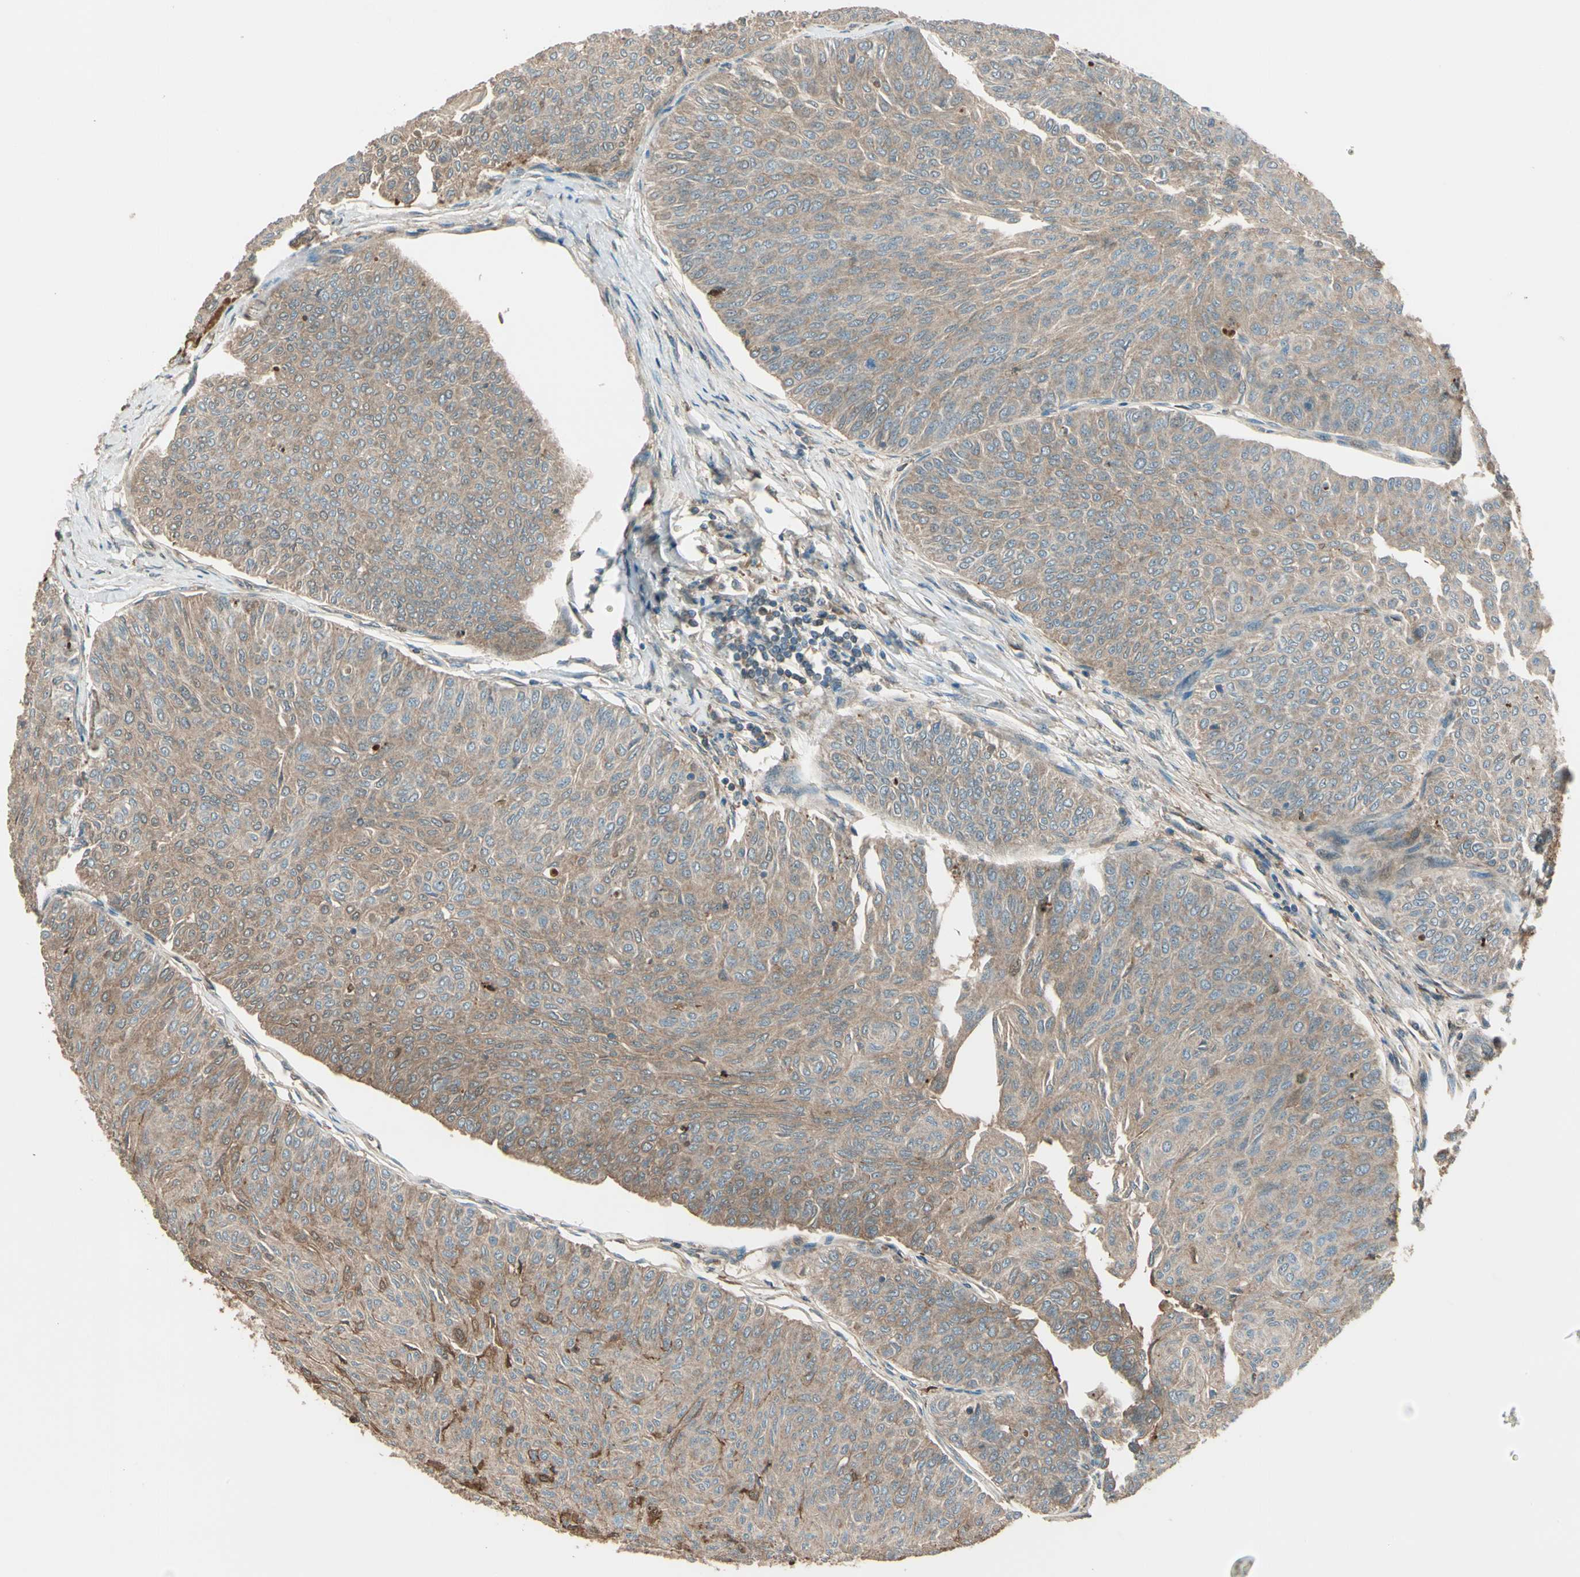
{"staining": {"intensity": "weak", "quantity": ">75%", "location": "cytoplasmic/membranous"}, "tissue": "urothelial cancer", "cell_type": "Tumor cells", "image_type": "cancer", "snomed": [{"axis": "morphology", "description": "Urothelial carcinoma, Low grade"}, {"axis": "topography", "description": "Urinary bladder"}], "caption": "A brown stain shows weak cytoplasmic/membranous positivity of a protein in human urothelial cancer tumor cells.", "gene": "STX11", "patient": {"sex": "male", "age": 78}}